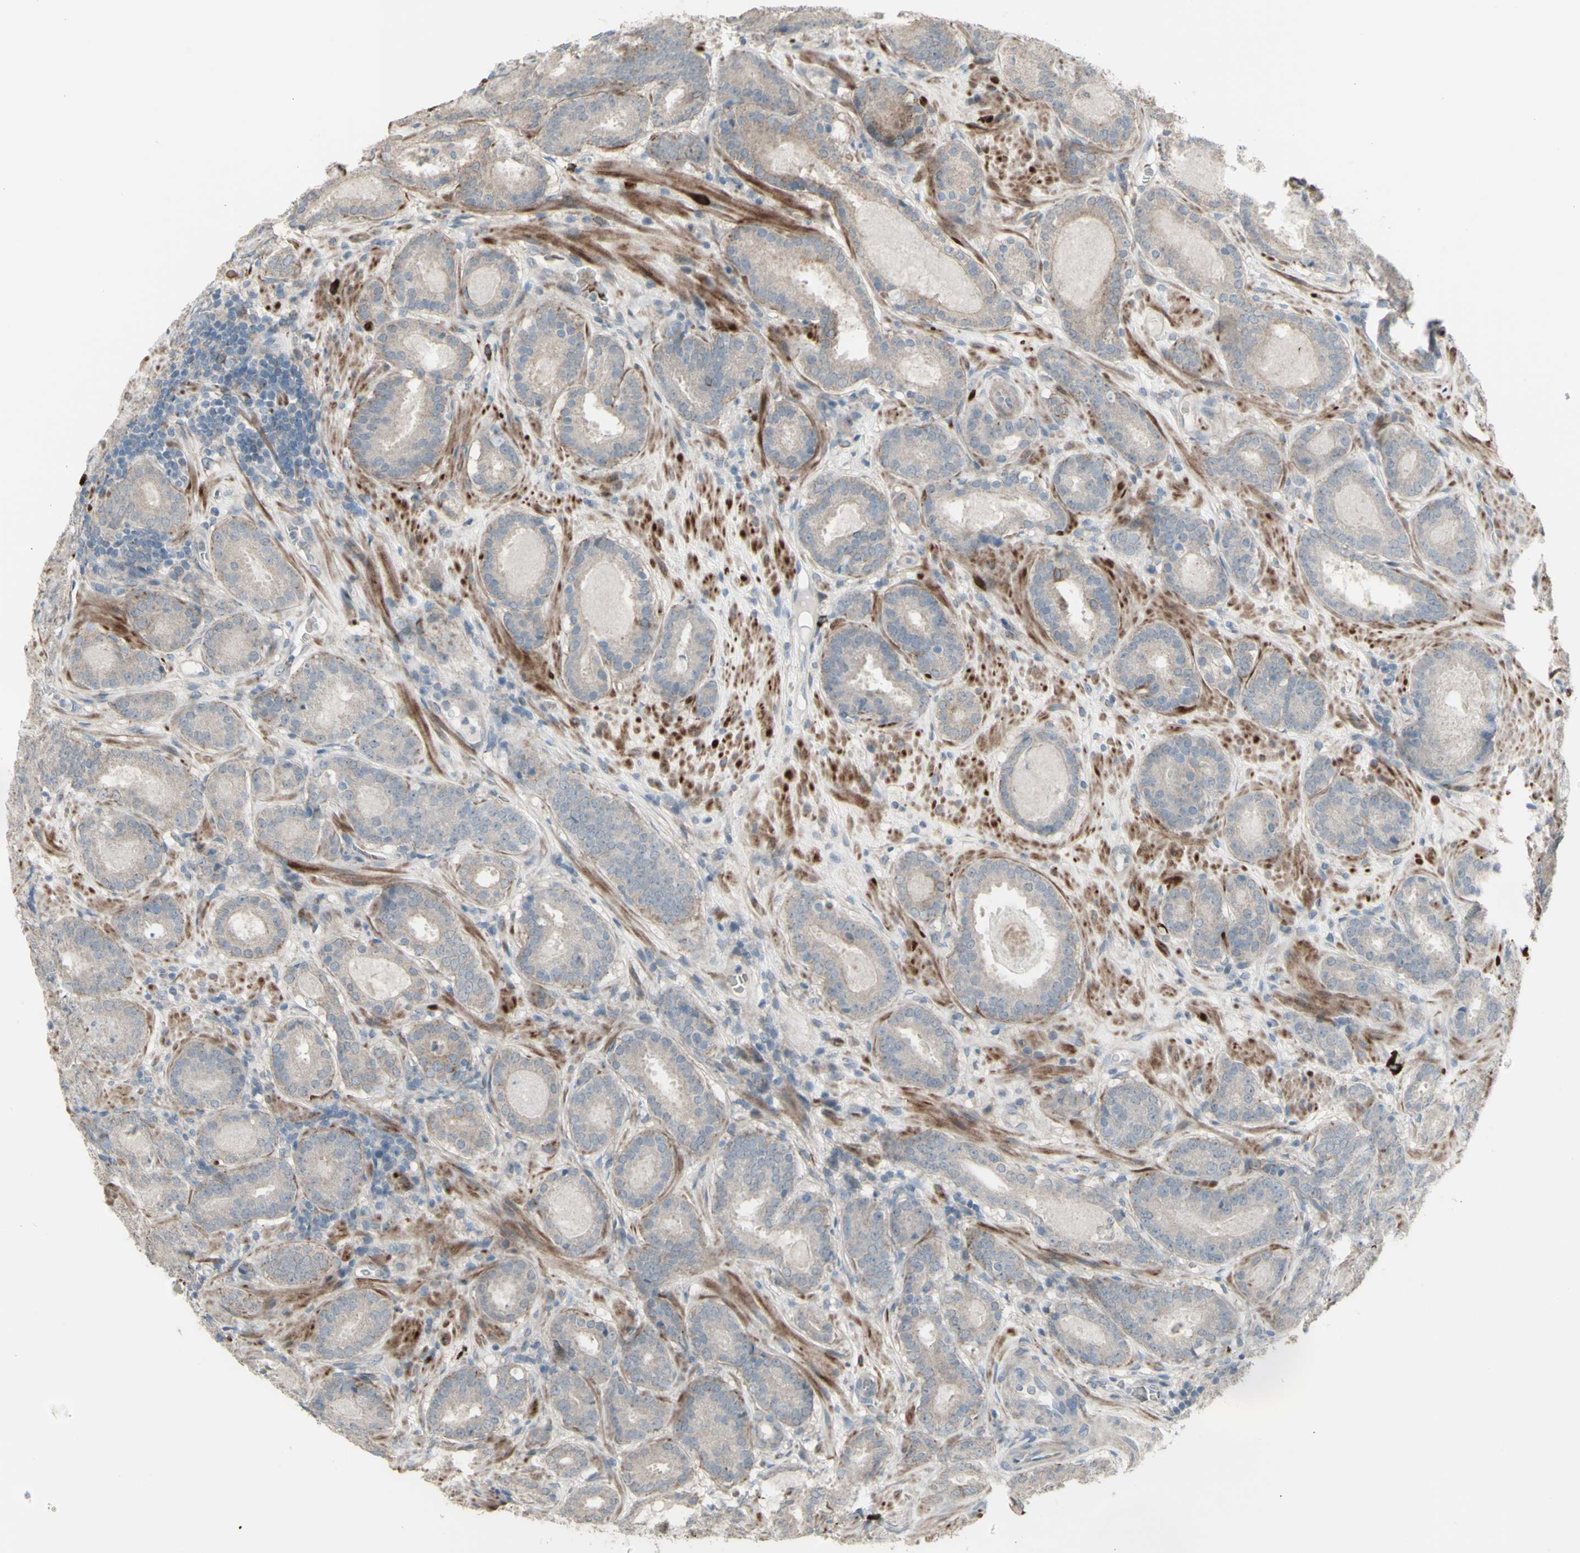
{"staining": {"intensity": "weak", "quantity": ">75%", "location": "cytoplasmic/membranous"}, "tissue": "prostate cancer", "cell_type": "Tumor cells", "image_type": "cancer", "snomed": [{"axis": "morphology", "description": "Adenocarcinoma, Low grade"}, {"axis": "topography", "description": "Prostate"}], "caption": "Immunohistochemistry (IHC) of human prostate low-grade adenocarcinoma reveals low levels of weak cytoplasmic/membranous positivity in approximately >75% of tumor cells.", "gene": "GRAMD1B", "patient": {"sex": "male", "age": 69}}